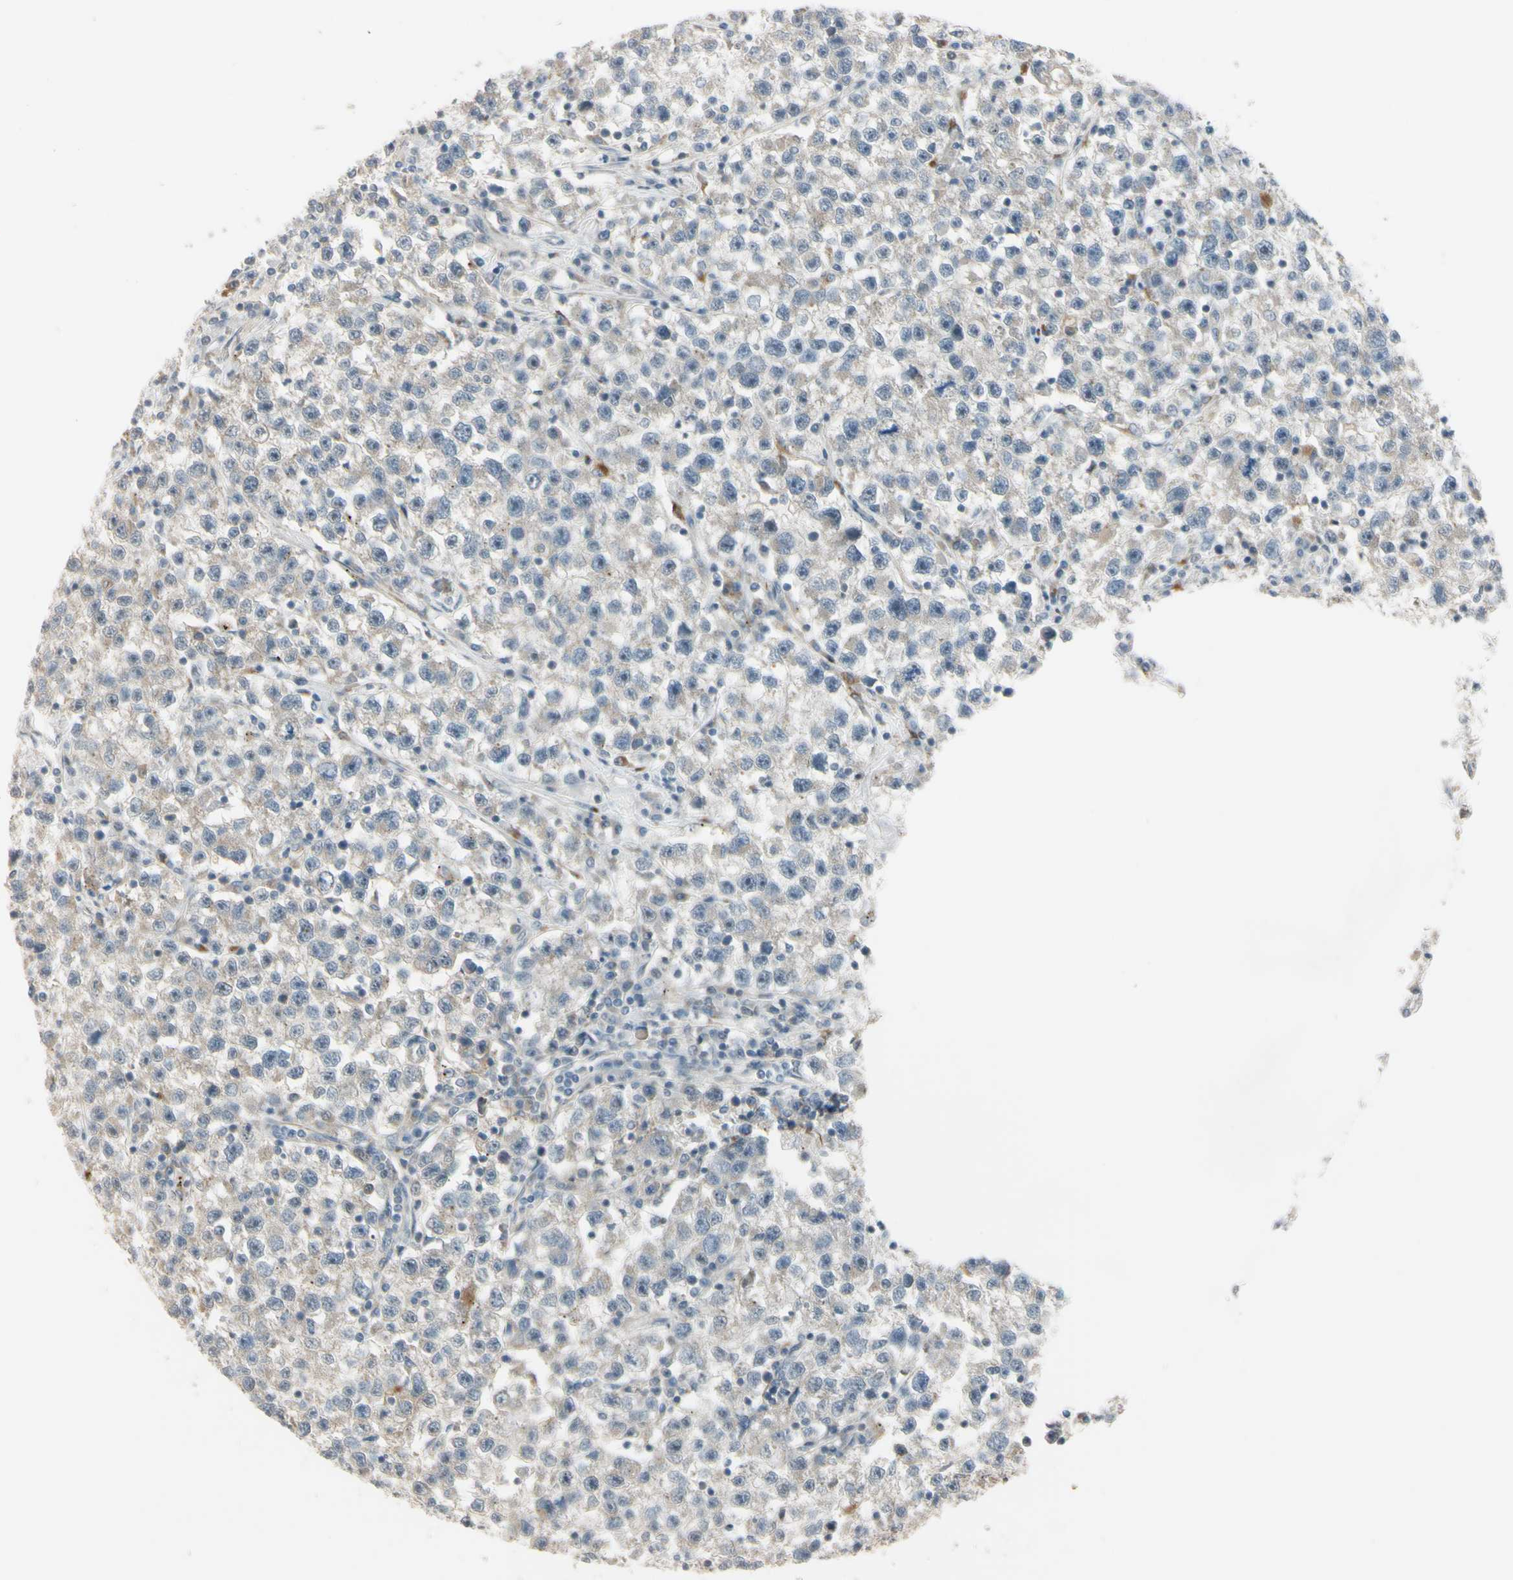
{"staining": {"intensity": "weak", "quantity": "<25%", "location": "cytoplasmic/membranous"}, "tissue": "testis cancer", "cell_type": "Tumor cells", "image_type": "cancer", "snomed": [{"axis": "morphology", "description": "Seminoma, NOS"}, {"axis": "topography", "description": "Testis"}], "caption": "Tumor cells show no significant protein positivity in seminoma (testis).", "gene": "NDFIP1", "patient": {"sex": "male", "age": 22}}